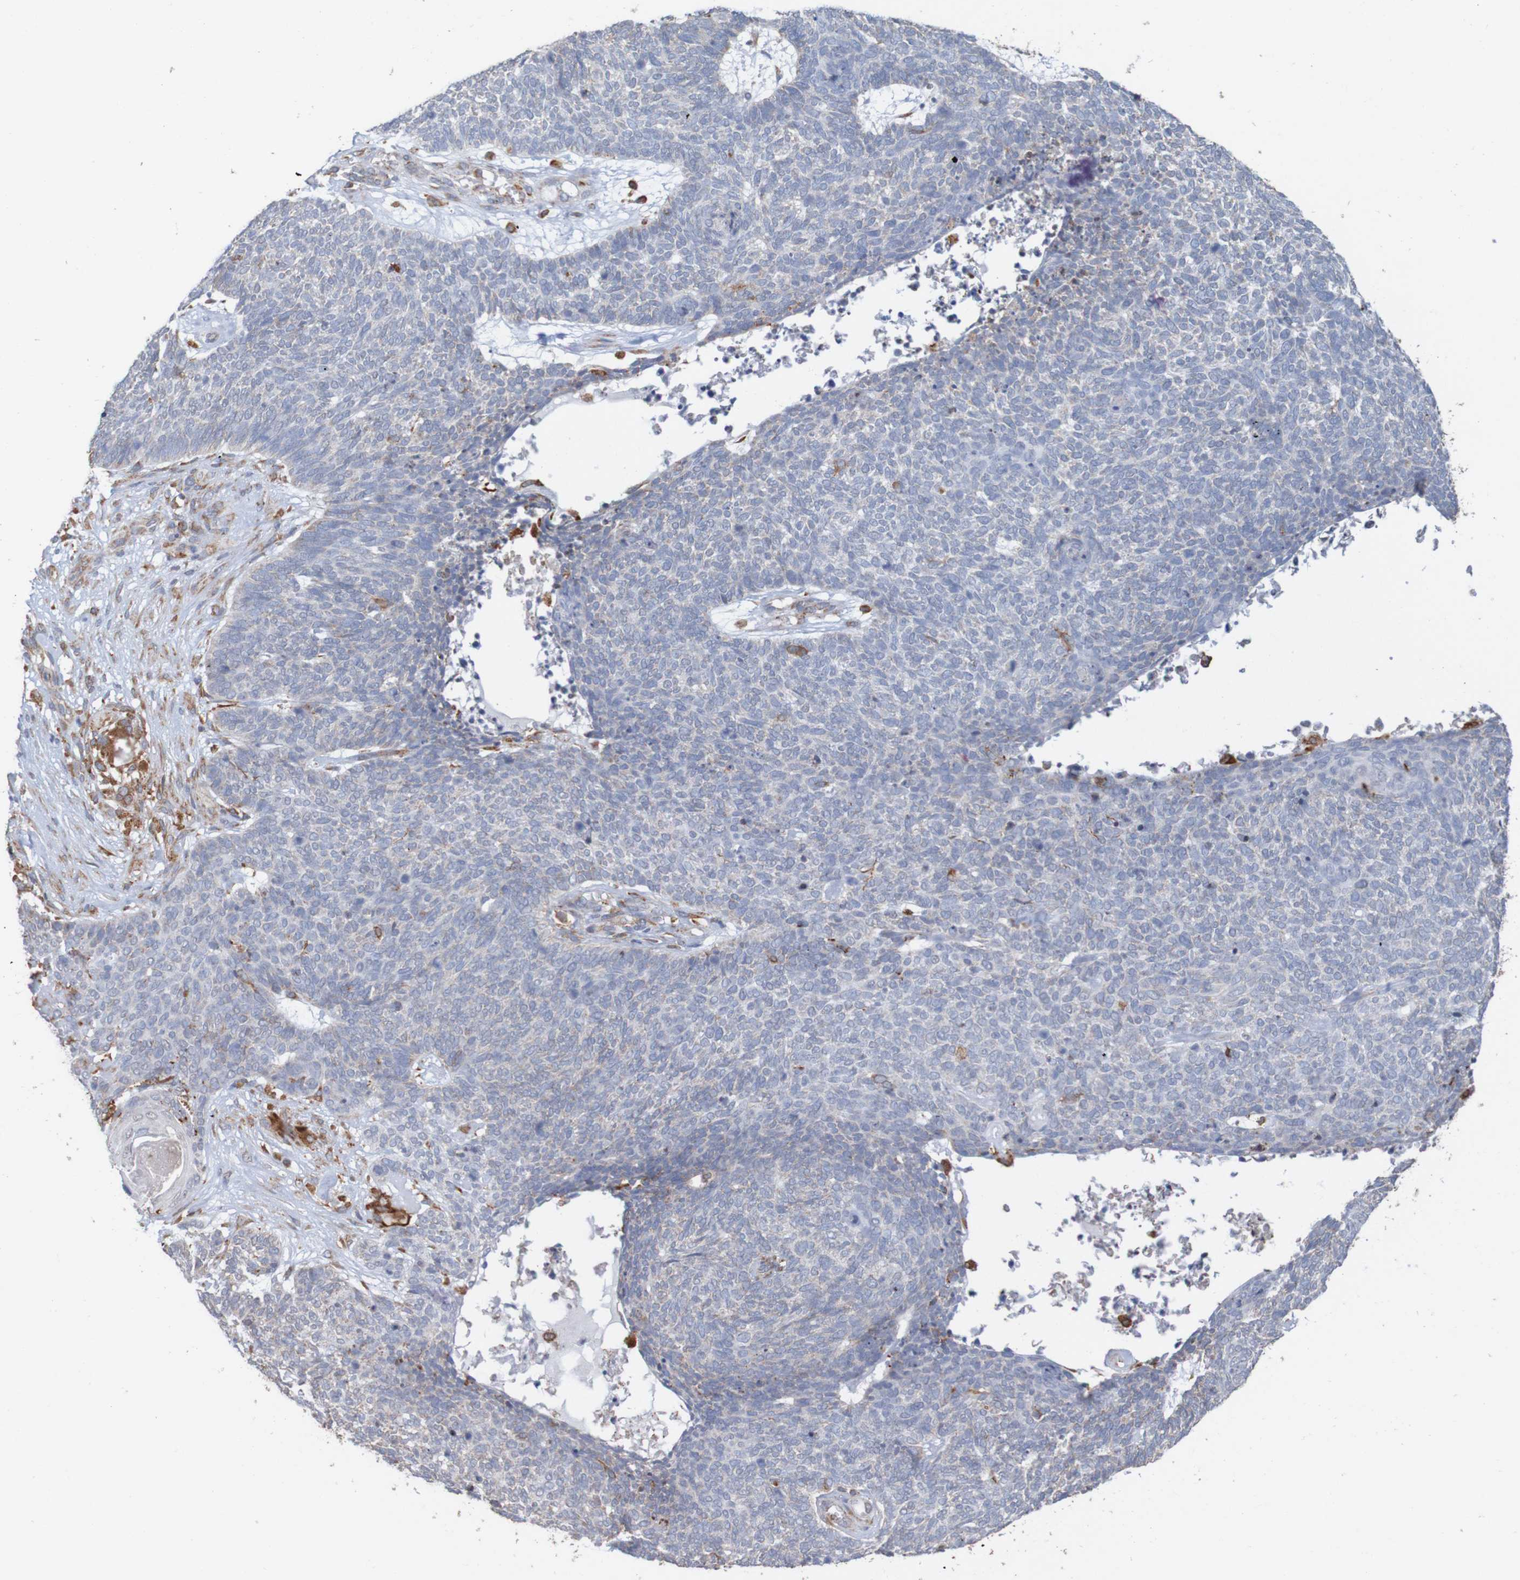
{"staining": {"intensity": "negative", "quantity": "none", "location": "none"}, "tissue": "skin cancer", "cell_type": "Tumor cells", "image_type": "cancer", "snomed": [{"axis": "morphology", "description": "Basal cell carcinoma"}, {"axis": "topography", "description": "Skin"}], "caption": "High magnification brightfield microscopy of basal cell carcinoma (skin) stained with DAB (3,3'-diaminobenzidine) (brown) and counterstained with hematoxylin (blue): tumor cells show no significant staining. Brightfield microscopy of immunohistochemistry (IHC) stained with DAB (3,3'-diaminobenzidine) (brown) and hematoxylin (blue), captured at high magnification.", "gene": "PDIA3", "patient": {"sex": "female", "age": 84}}